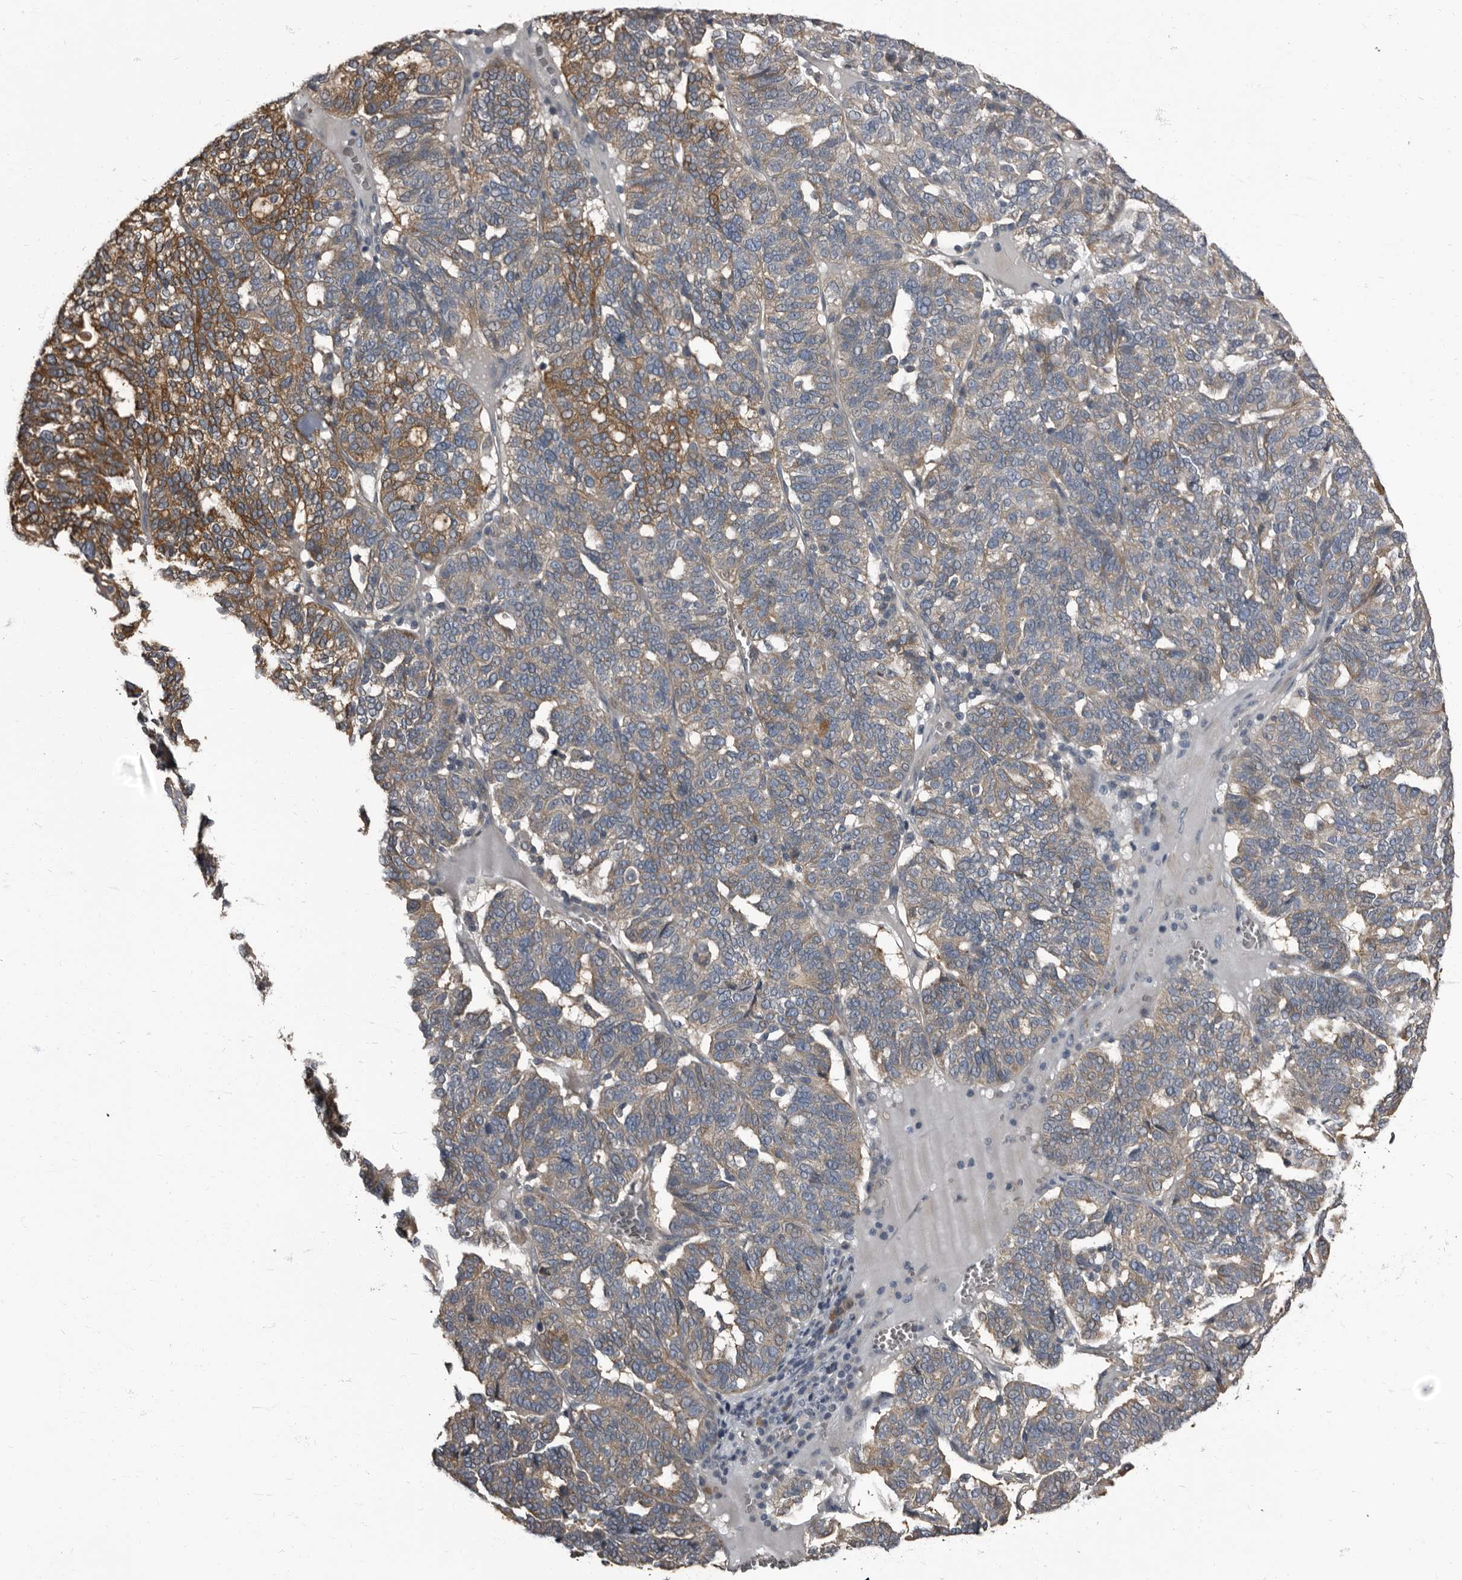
{"staining": {"intensity": "moderate", "quantity": "25%-75%", "location": "cytoplasmic/membranous"}, "tissue": "ovarian cancer", "cell_type": "Tumor cells", "image_type": "cancer", "snomed": [{"axis": "morphology", "description": "Cystadenocarcinoma, serous, NOS"}, {"axis": "topography", "description": "Ovary"}], "caption": "Brown immunohistochemical staining in serous cystadenocarcinoma (ovarian) demonstrates moderate cytoplasmic/membranous expression in approximately 25%-75% of tumor cells. (brown staining indicates protein expression, while blue staining denotes nuclei).", "gene": "TPD52L1", "patient": {"sex": "female", "age": 59}}